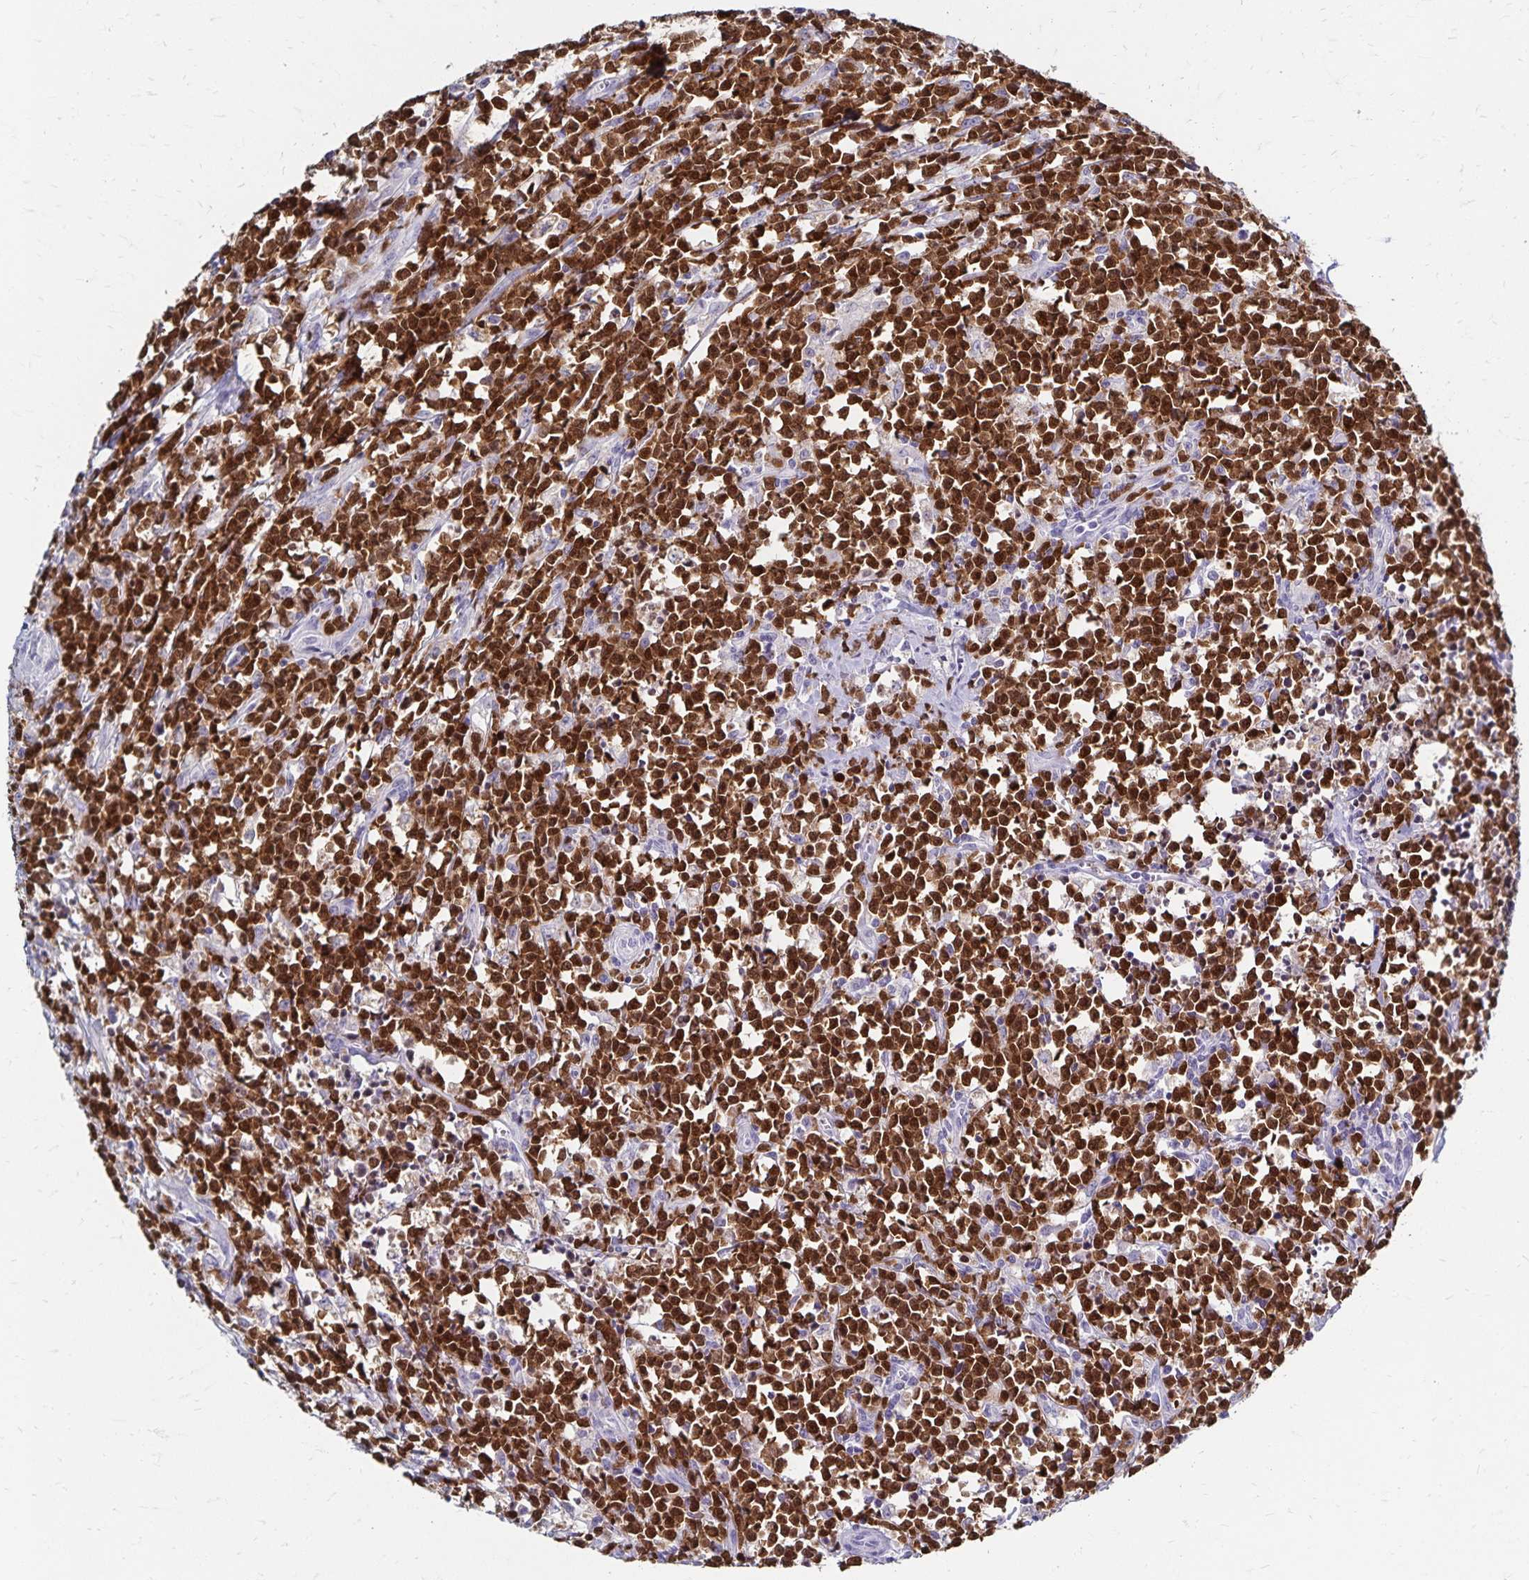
{"staining": {"intensity": "strong", "quantity": ">75%", "location": "nuclear"}, "tissue": "lymphoma", "cell_type": "Tumor cells", "image_type": "cancer", "snomed": [{"axis": "morphology", "description": "Malignant lymphoma, non-Hodgkin's type, High grade"}, {"axis": "topography", "description": "Small intestine"}], "caption": "Malignant lymphoma, non-Hodgkin's type (high-grade) stained for a protein (brown) demonstrates strong nuclear positive expression in about >75% of tumor cells.", "gene": "PAX5", "patient": {"sex": "female", "age": 56}}